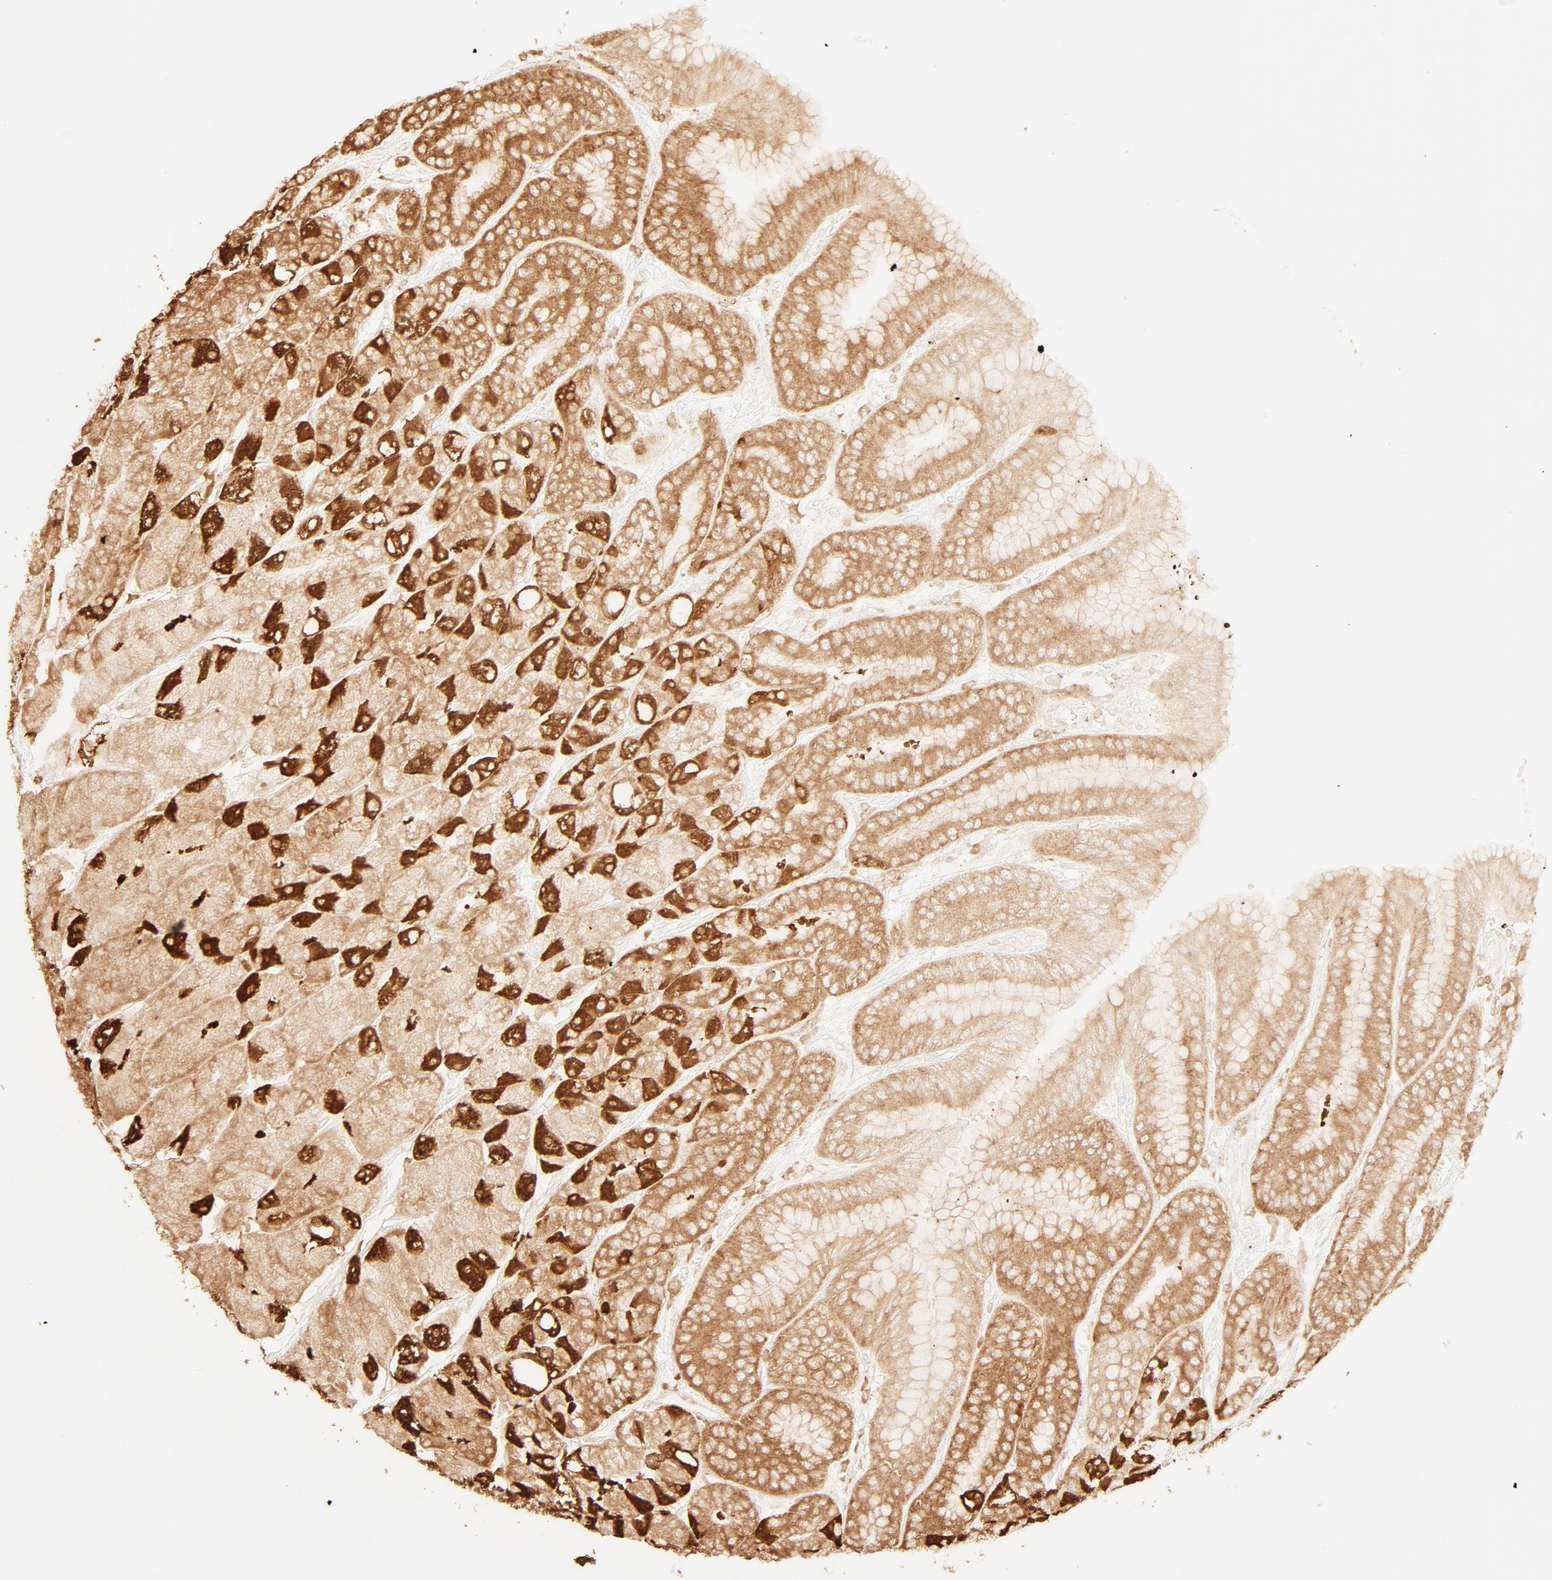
{"staining": {"intensity": "strong", "quantity": ">75%", "location": "cytoplasmic/membranous"}, "tissue": "stomach", "cell_type": "Glandular cells", "image_type": "normal", "snomed": [{"axis": "morphology", "description": "Normal tissue, NOS"}, {"axis": "topography", "description": "Stomach, lower"}], "caption": "About >75% of glandular cells in normal human stomach exhibit strong cytoplasmic/membranous protein staining as visualized by brown immunohistochemical staining.", "gene": "EZR", "patient": {"sex": "male", "age": 71}}